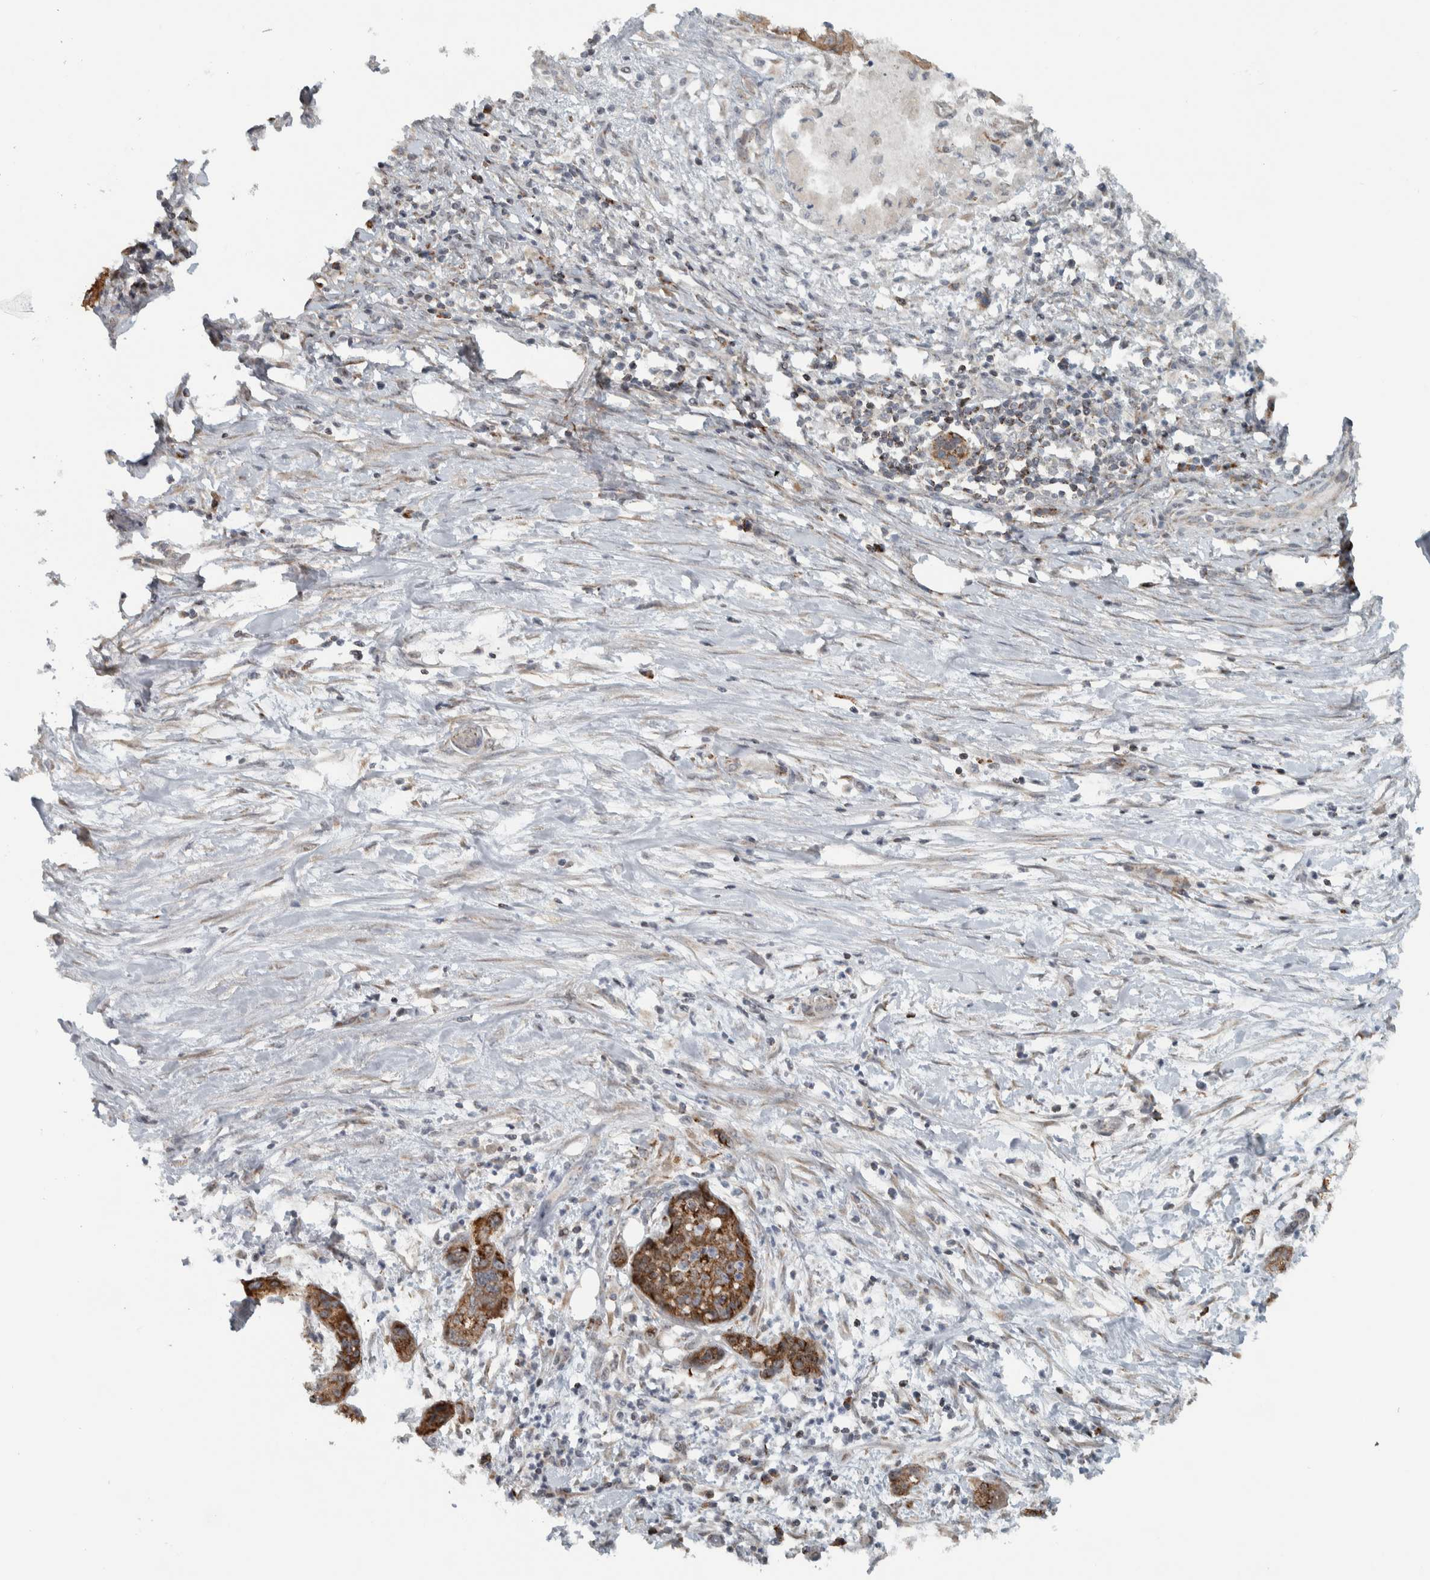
{"staining": {"intensity": "moderate", "quantity": ">75%", "location": "cytoplasmic/membranous"}, "tissue": "pancreatic cancer", "cell_type": "Tumor cells", "image_type": "cancer", "snomed": [{"axis": "morphology", "description": "Adenocarcinoma, NOS"}, {"axis": "topography", "description": "Pancreas"}], "caption": "About >75% of tumor cells in human pancreatic adenocarcinoma exhibit moderate cytoplasmic/membranous protein expression as visualized by brown immunohistochemical staining.", "gene": "PPM1K", "patient": {"sex": "female", "age": 78}}